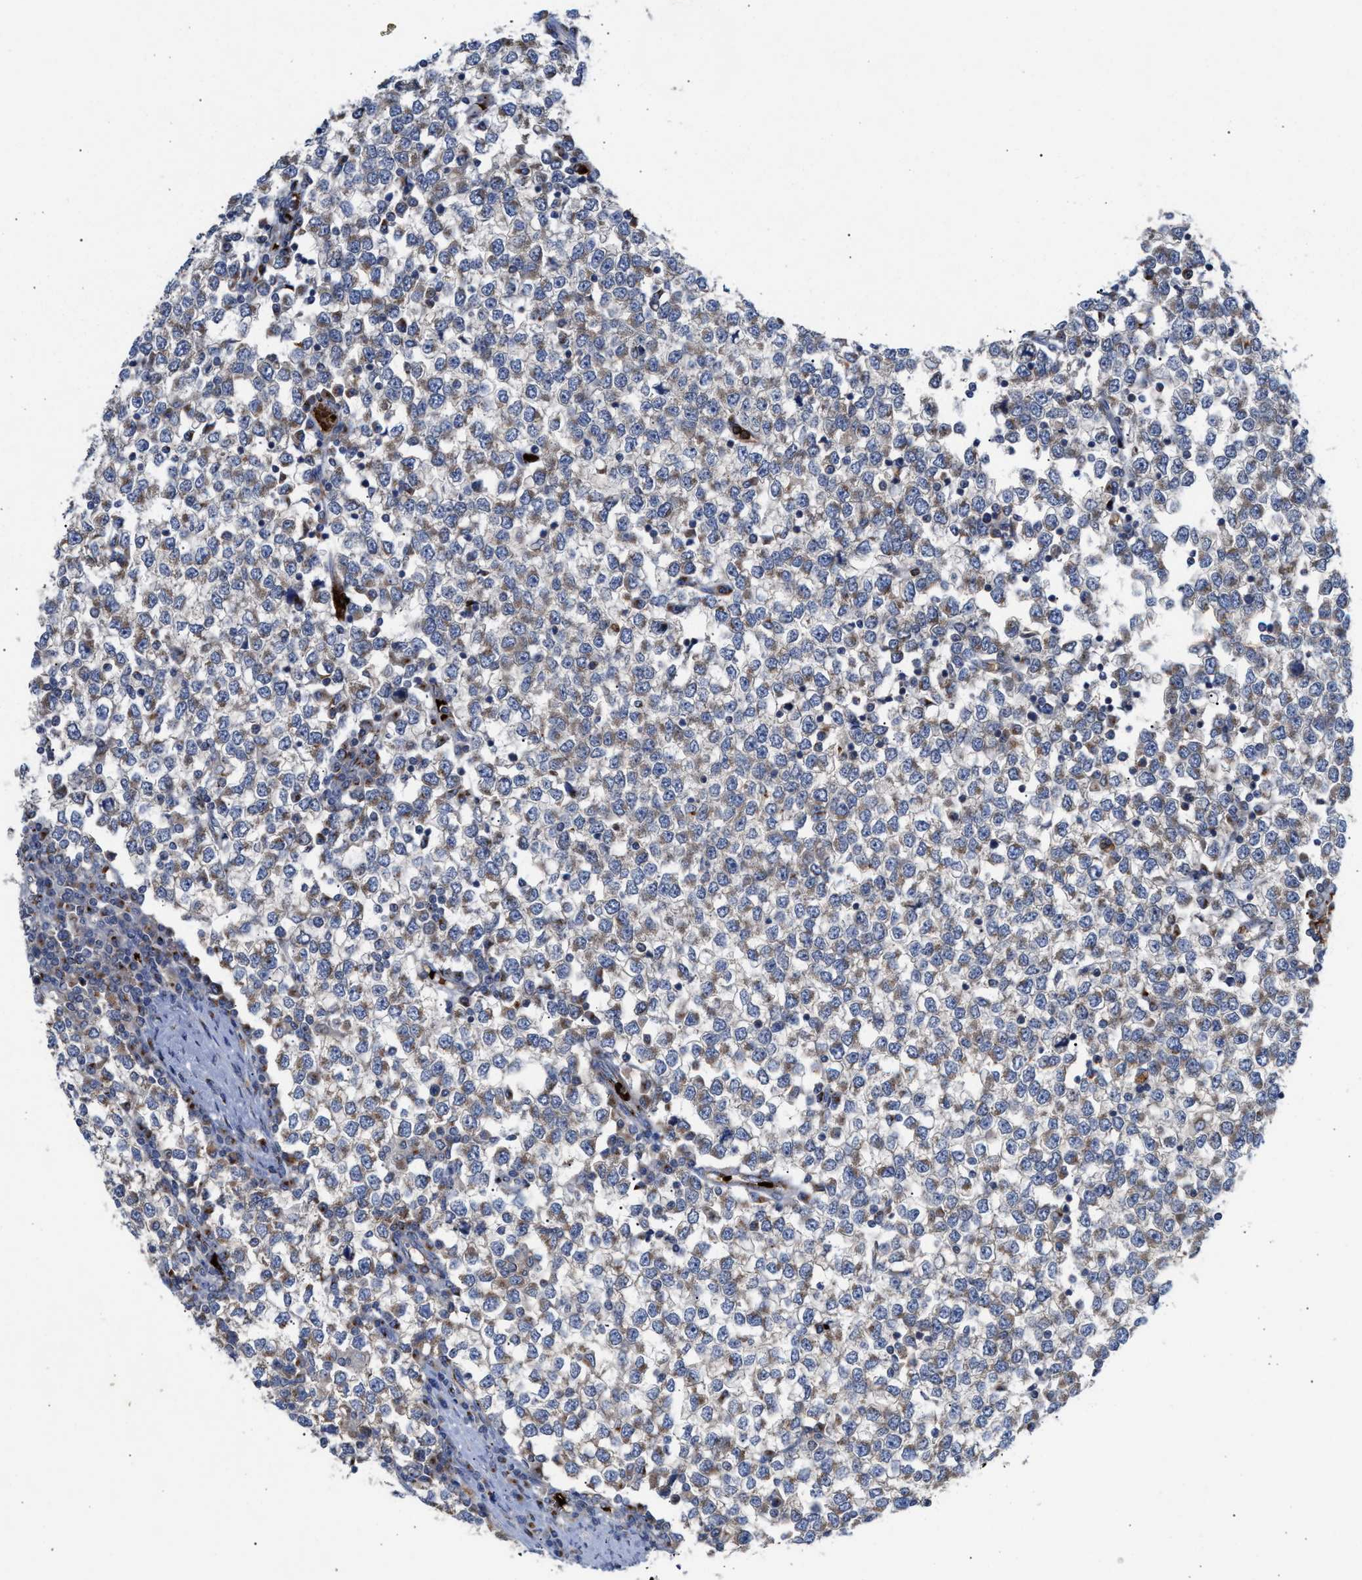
{"staining": {"intensity": "weak", "quantity": "25%-75%", "location": "cytoplasmic/membranous"}, "tissue": "testis cancer", "cell_type": "Tumor cells", "image_type": "cancer", "snomed": [{"axis": "morphology", "description": "Seminoma, NOS"}, {"axis": "topography", "description": "Testis"}], "caption": "Immunohistochemical staining of seminoma (testis) displays low levels of weak cytoplasmic/membranous expression in about 25%-75% of tumor cells.", "gene": "CCL2", "patient": {"sex": "male", "age": 65}}